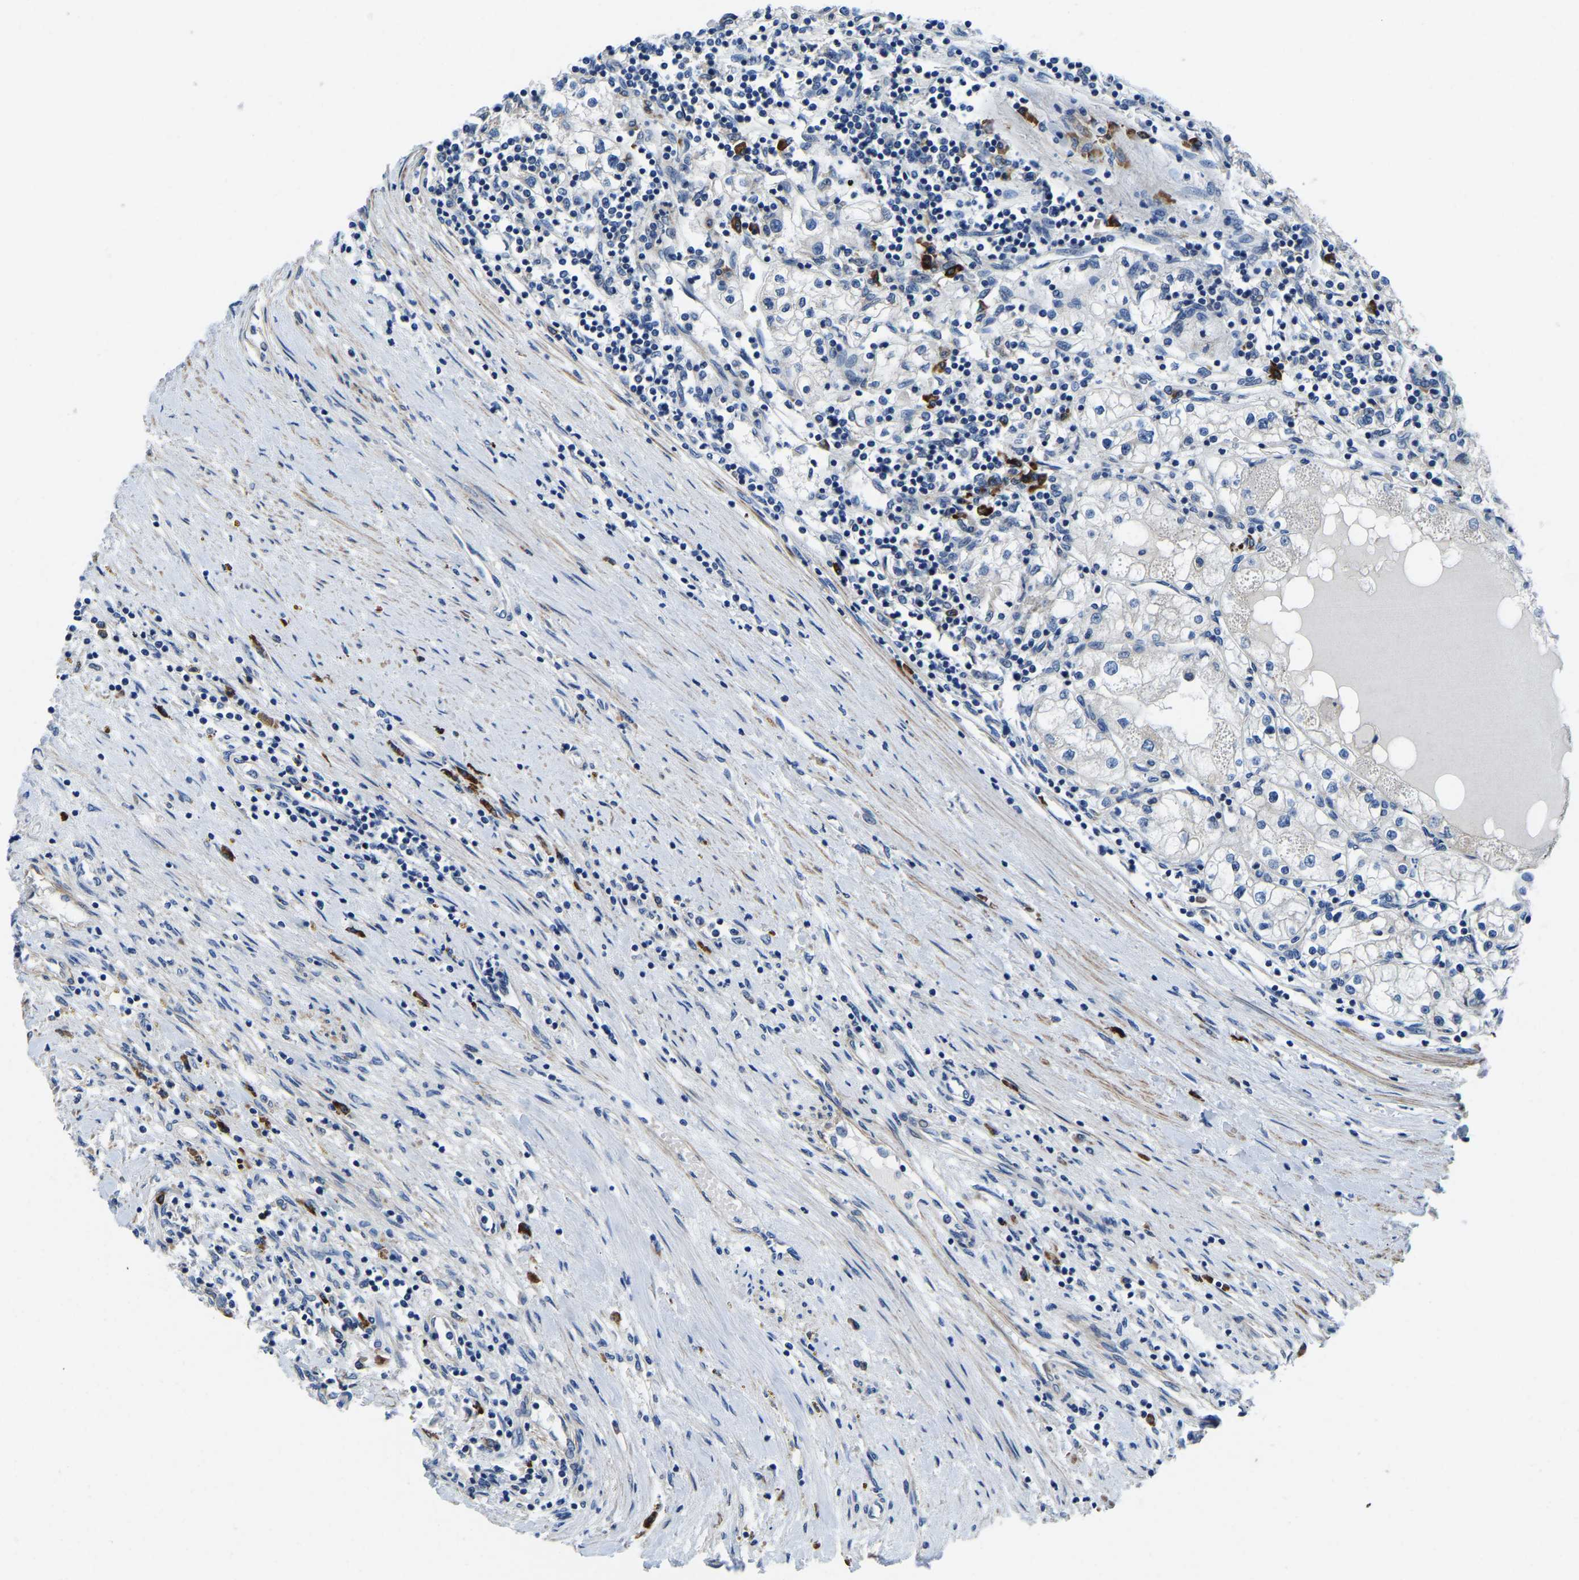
{"staining": {"intensity": "negative", "quantity": "none", "location": "none"}, "tissue": "renal cancer", "cell_type": "Tumor cells", "image_type": "cancer", "snomed": [{"axis": "morphology", "description": "Adenocarcinoma, NOS"}, {"axis": "topography", "description": "Kidney"}], "caption": "Image shows no significant protein positivity in tumor cells of renal adenocarcinoma.", "gene": "LIAS", "patient": {"sex": "male", "age": 68}}